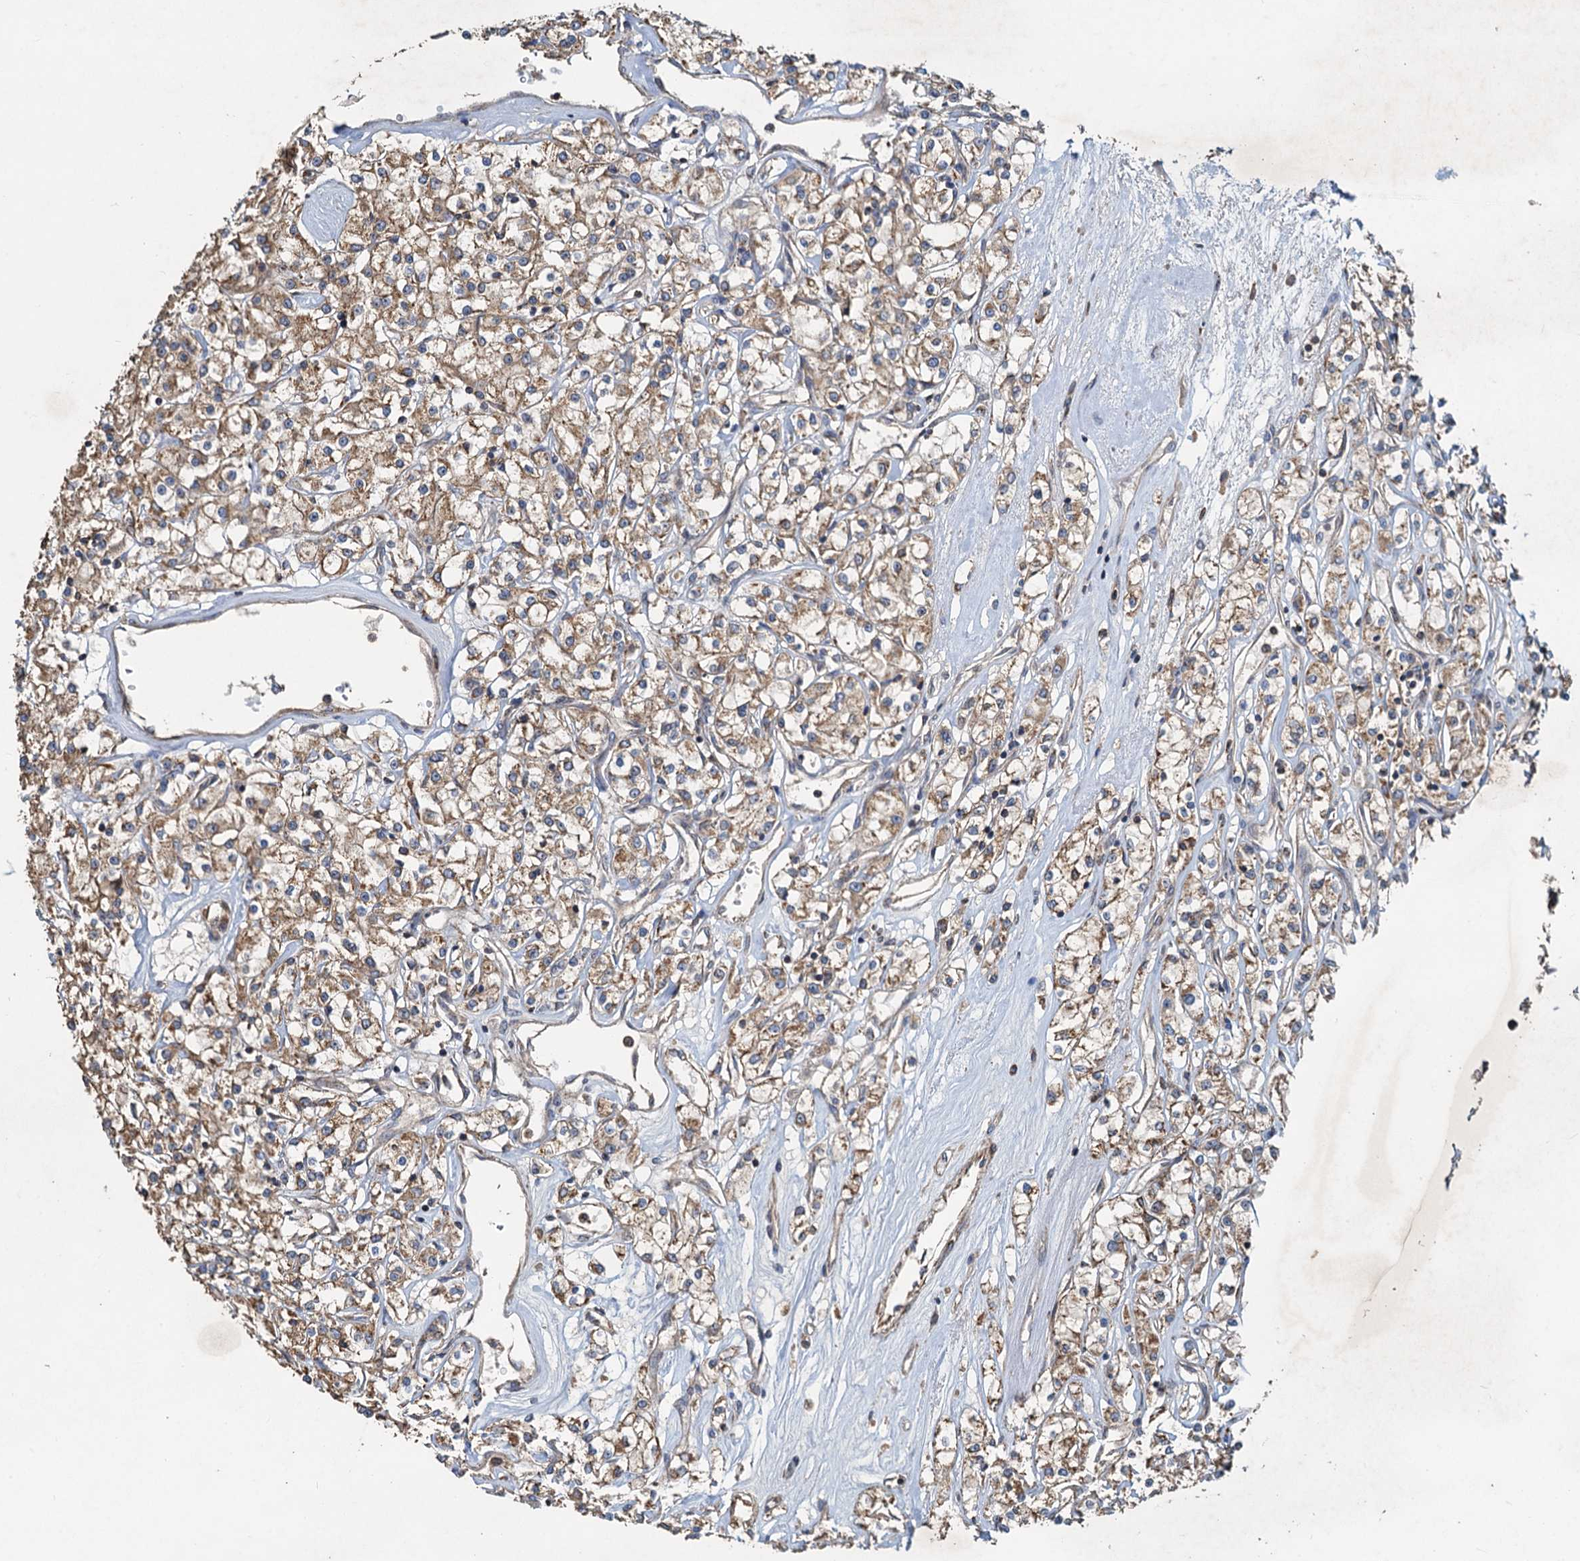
{"staining": {"intensity": "moderate", "quantity": ">75%", "location": "cytoplasmic/membranous"}, "tissue": "renal cancer", "cell_type": "Tumor cells", "image_type": "cancer", "snomed": [{"axis": "morphology", "description": "Adenocarcinoma, NOS"}, {"axis": "topography", "description": "Kidney"}], "caption": "A histopathology image of human renal cancer stained for a protein reveals moderate cytoplasmic/membranous brown staining in tumor cells.", "gene": "SDS", "patient": {"sex": "female", "age": 59}}